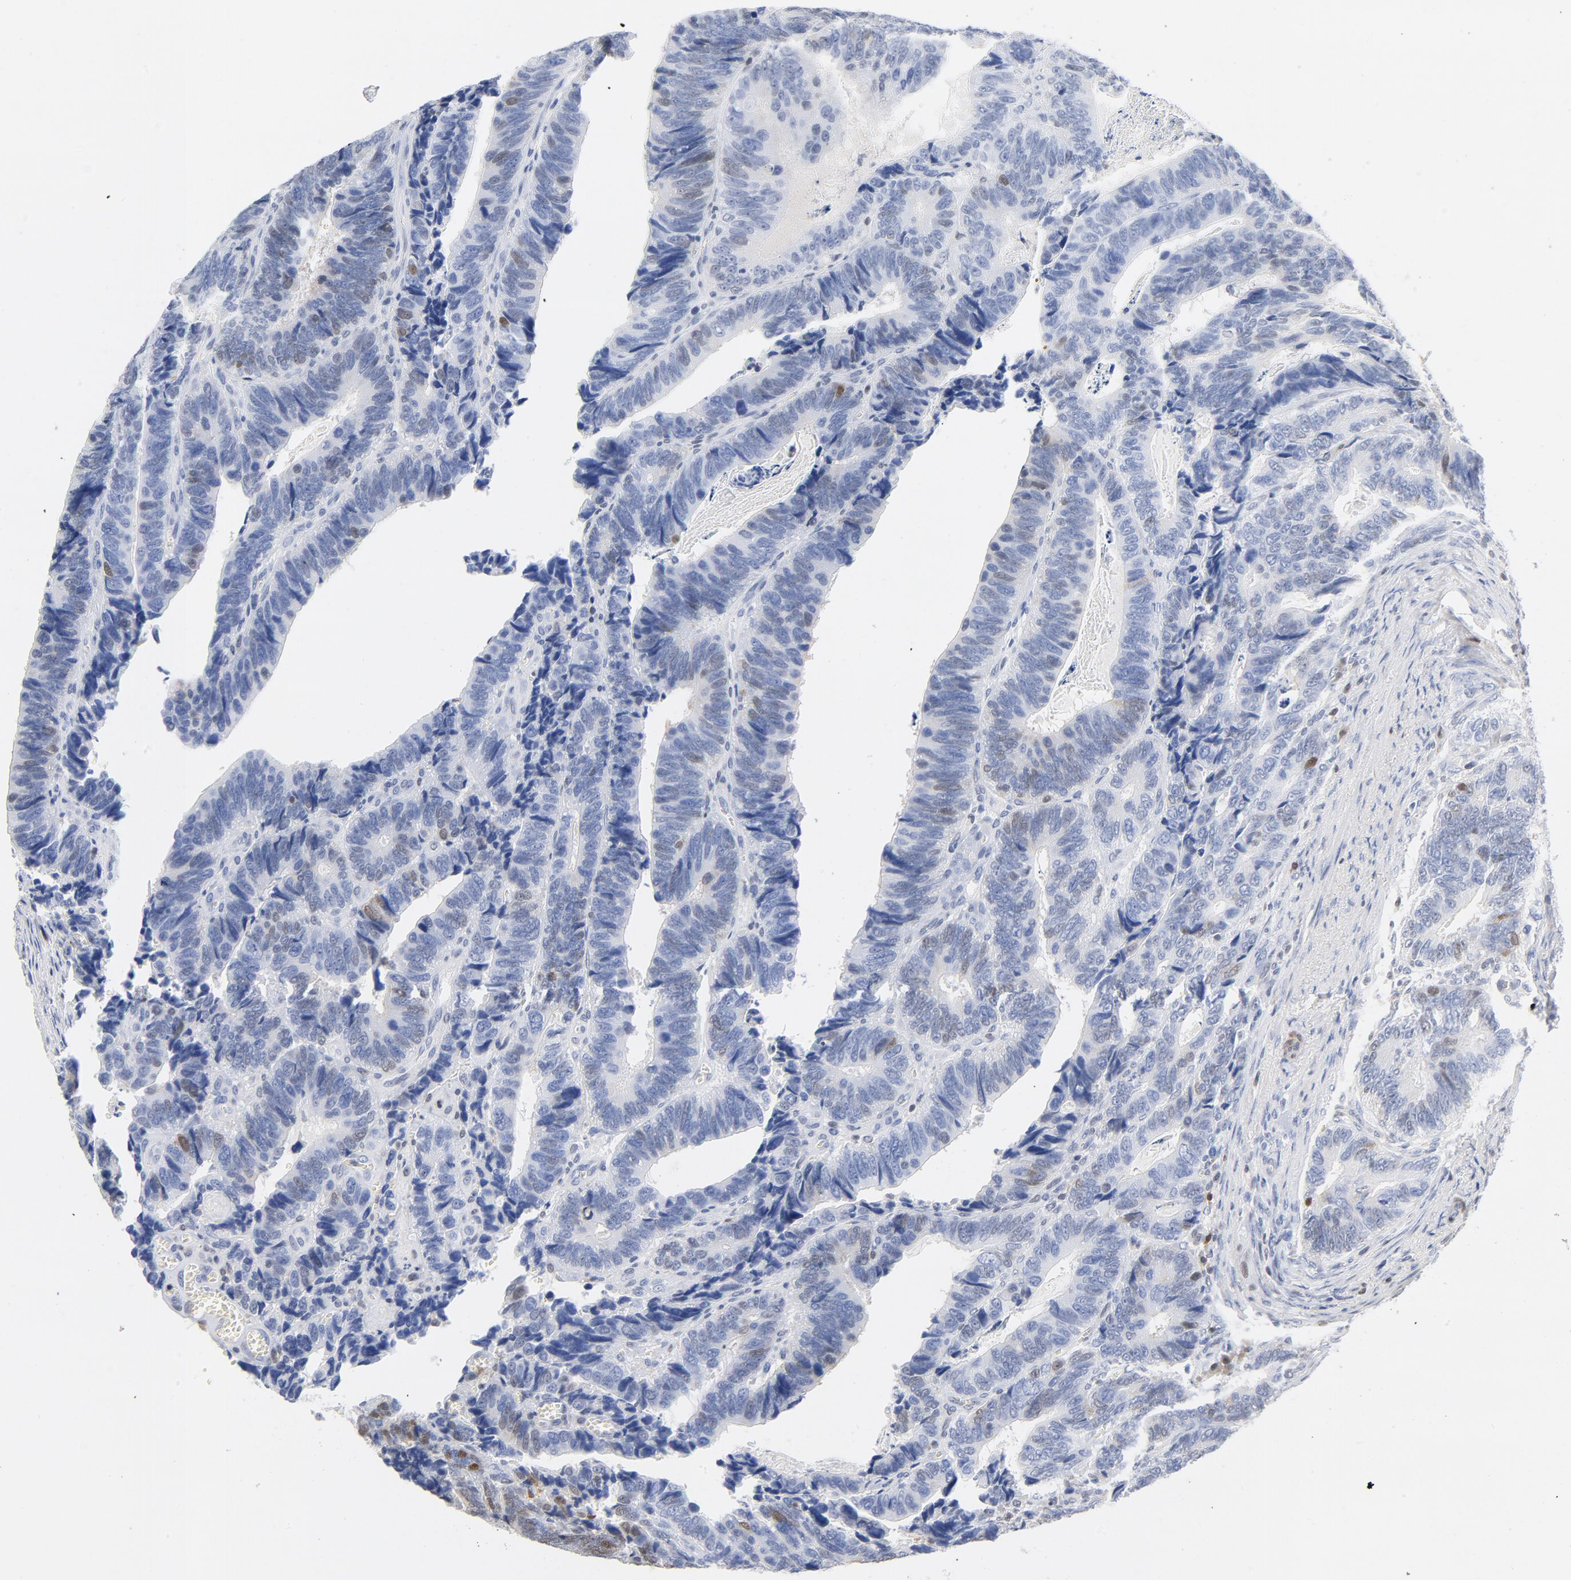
{"staining": {"intensity": "weak", "quantity": "<25%", "location": "nuclear"}, "tissue": "colorectal cancer", "cell_type": "Tumor cells", "image_type": "cancer", "snomed": [{"axis": "morphology", "description": "Adenocarcinoma, NOS"}, {"axis": "topography", "description": "Colon"}], "caption": "A high-resolution histopathology image shows immunohistochemistry (IHC) staining of adenocarcinoma (colorectal), which shows no significant expression in tumor cells. Brightfield microscopy of immunohistochemistry stained with DAB (brown) and hematoxylin (blue), captured at high magnification.", "gene": "CDKN1B", "patient": {"sex": "male", "age": 72}}